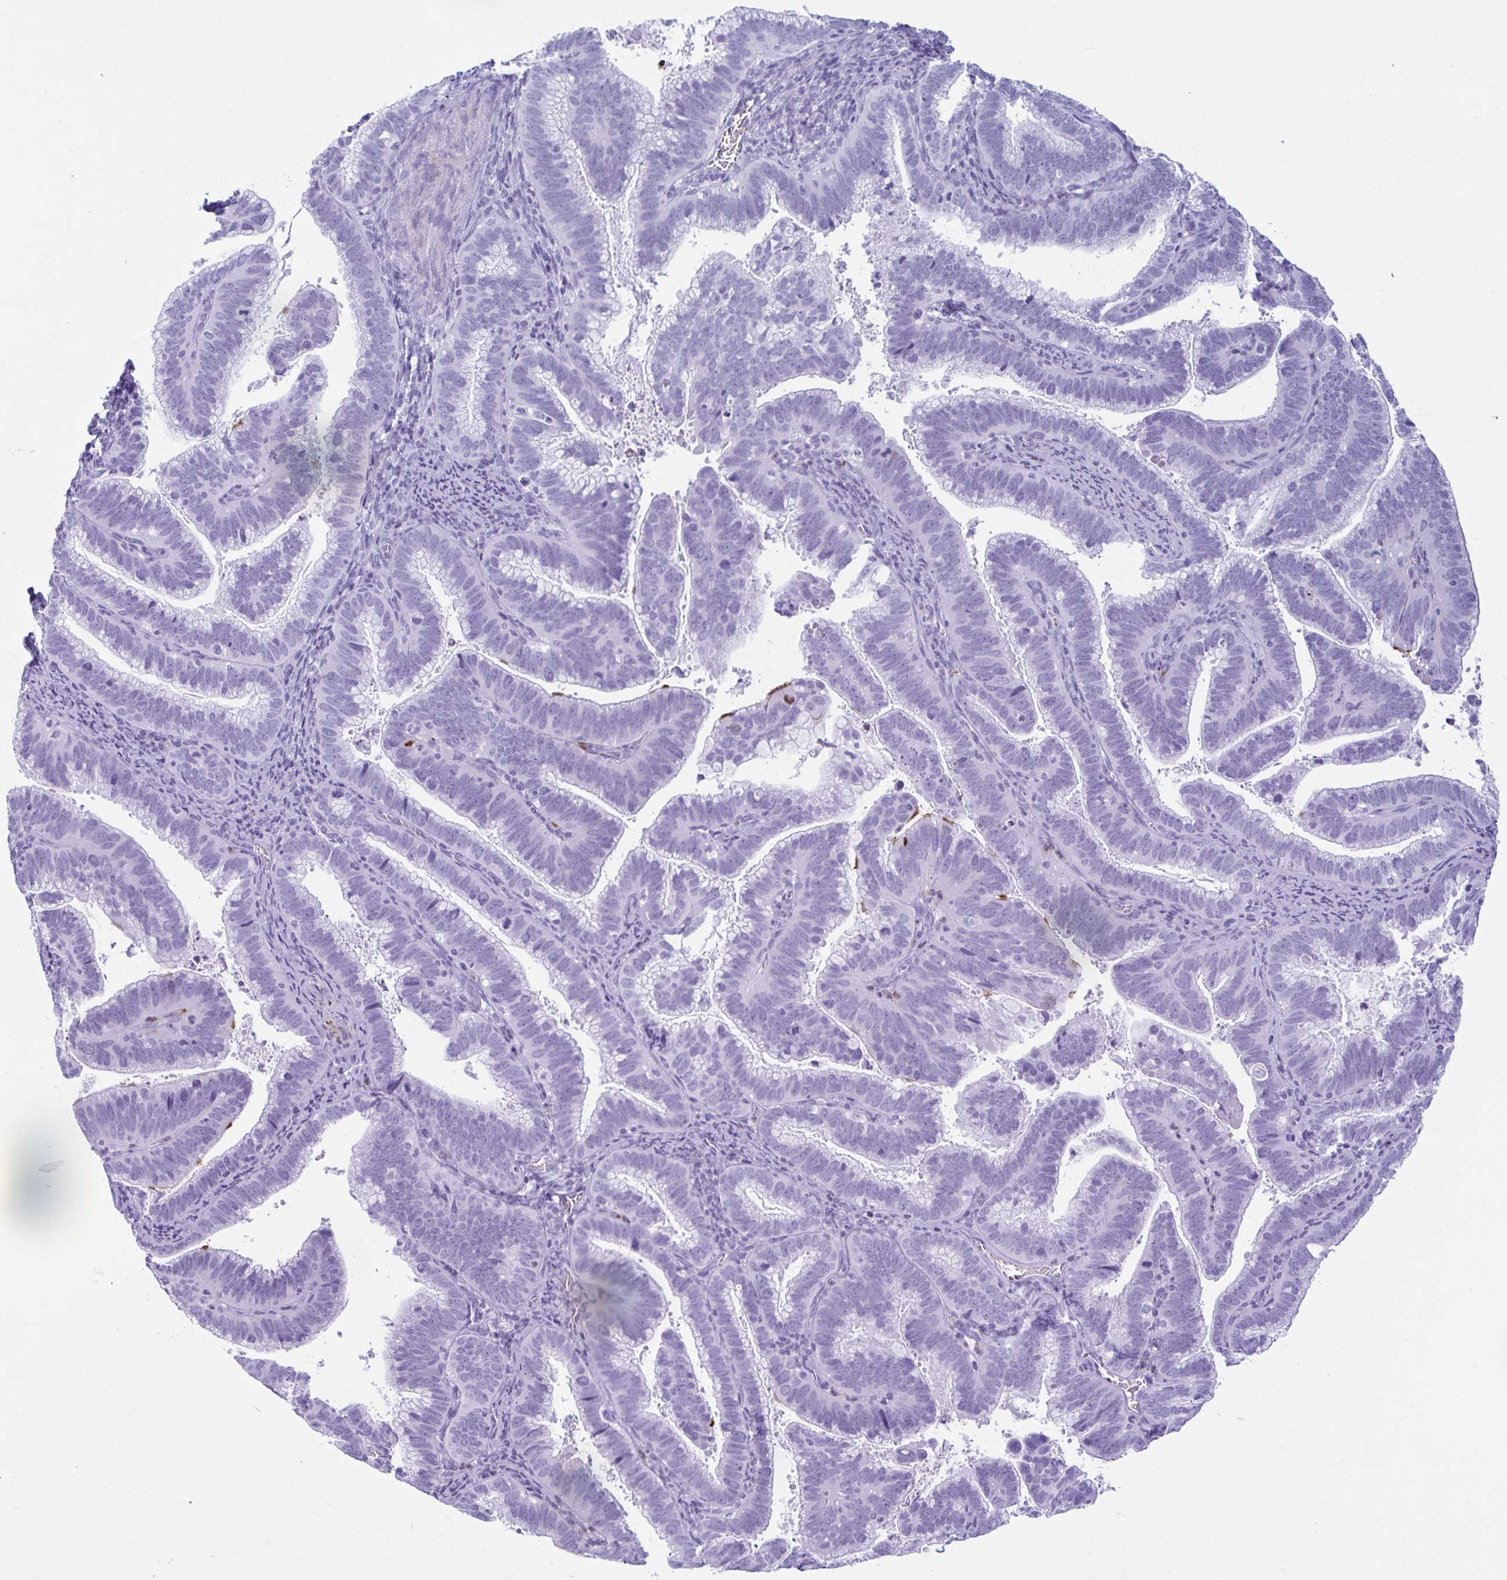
{"staining": {"intensity": "negative", "quantity": "none", "location": "none"}, "tissue": "cervical cancer", "cell_type": "Tumor cells", "image_type": "cancer", "snomed": [{"axis": "morphology", "description": "Adenocarcinoma, NOS"}, {"axis": "topography", "description": "Cervix"}], "caption": "The image exhibits no significant staining in tumor cells of cervical adenocarcinoma.", "gene": "TCEAL3", "patient": {"sex": "female", "age": 61}}